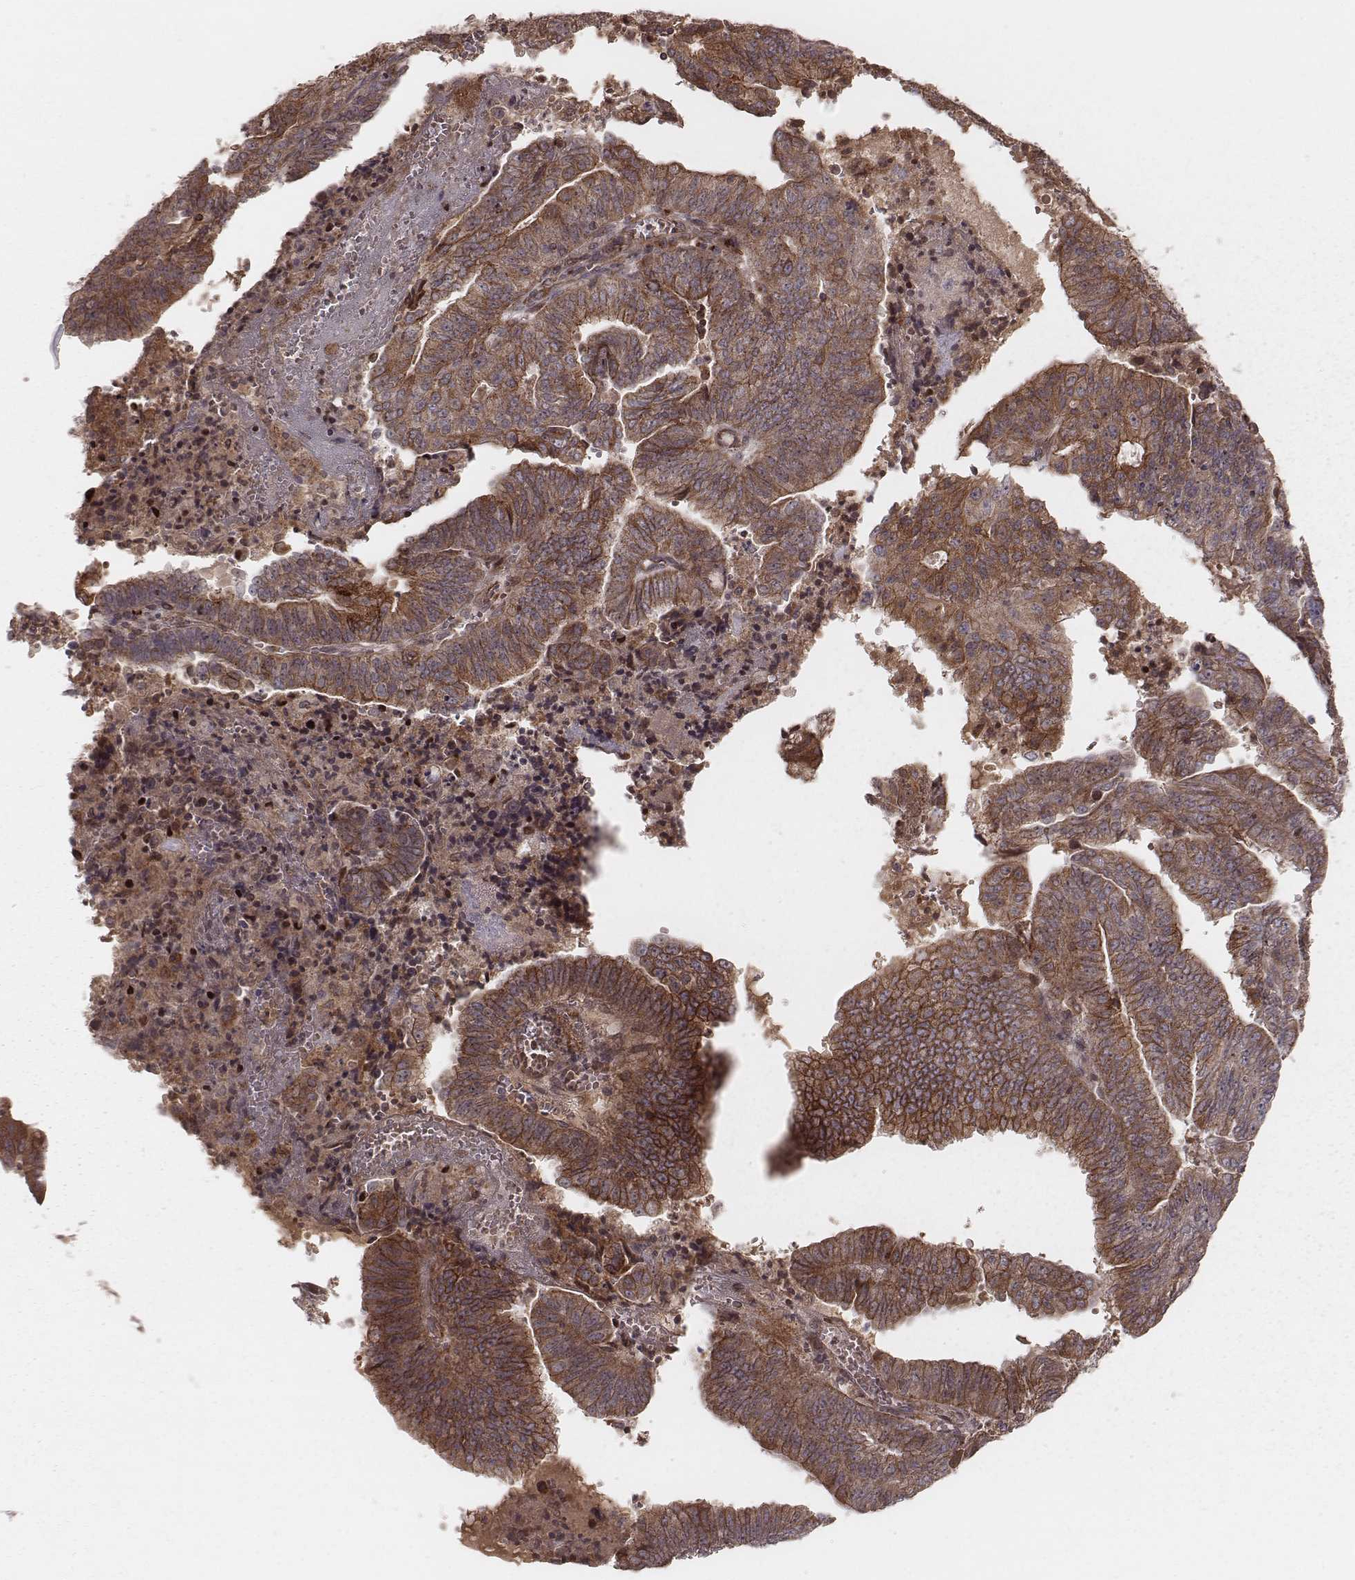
{"staining": {"intensity": "strong", "quantity": ">75%", "location": "cytoplasmic/membranous"}, "tissue": "endometrial cancer", "cell_type": "Tumor cells", "image_type": "cancer", "snomed": [{"axis": "morphology", "description": "Adenocarcinoma, NOS"}, {"axis": "topography", "description": "Endometrium"}], "caption": "Strong cytoplasmic/membranous protein expression is appreciated in about >75% of tumor cells in endometrial adenocarcinoma. The protein of interest is shown in brown color, while the nuclei are stained blue.", "gene": "MYO19", "patient": {"sex": "female", "age": 82}}